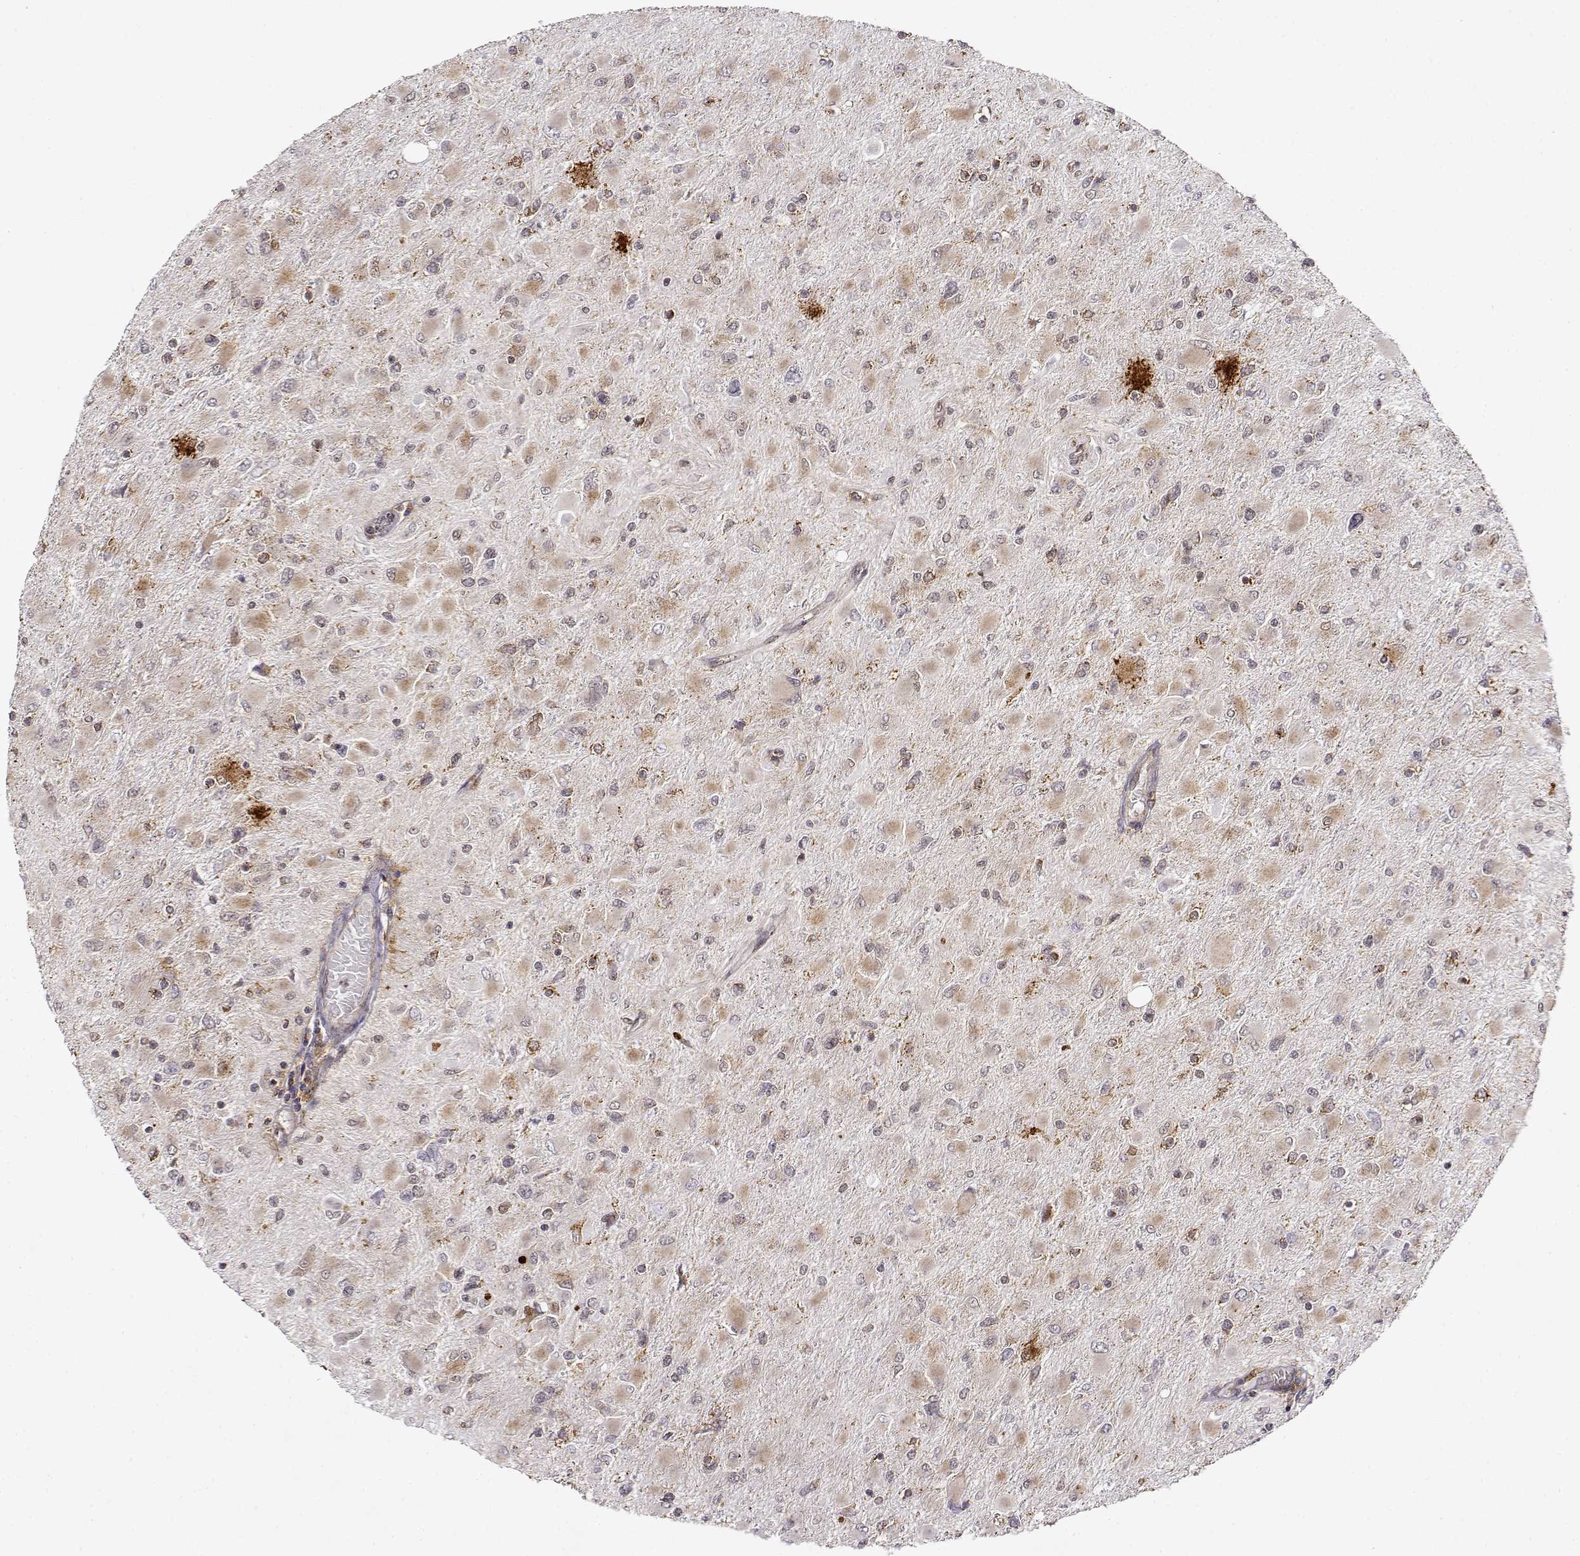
{"staining": {"intensity": "weak", "quantity": ">75%", "location": "cytoplasmic/membranous"}, "tissue": "glioma", "cell_type": "Tumor cells", "image_type": "cancer", "snomed": [{"axis": "morphology", "description": "Glioma, malignant, High grade"}, {"axis": "topography", "description": "Cerebral cortex"}], "caption": "Immunohistochemical staining of glioma demonstrates low levels of weak cytoplasmic/membranous protein positivity in about >75% of tumor cells. The staining was performed using DAB (3,3'-diaminobenzidine), with brown indicating positive protein expression. Nuclei are stained blue with hematoxylin.", "gene": "RNF13", "patient": {"sex": "female", "age": 36}}